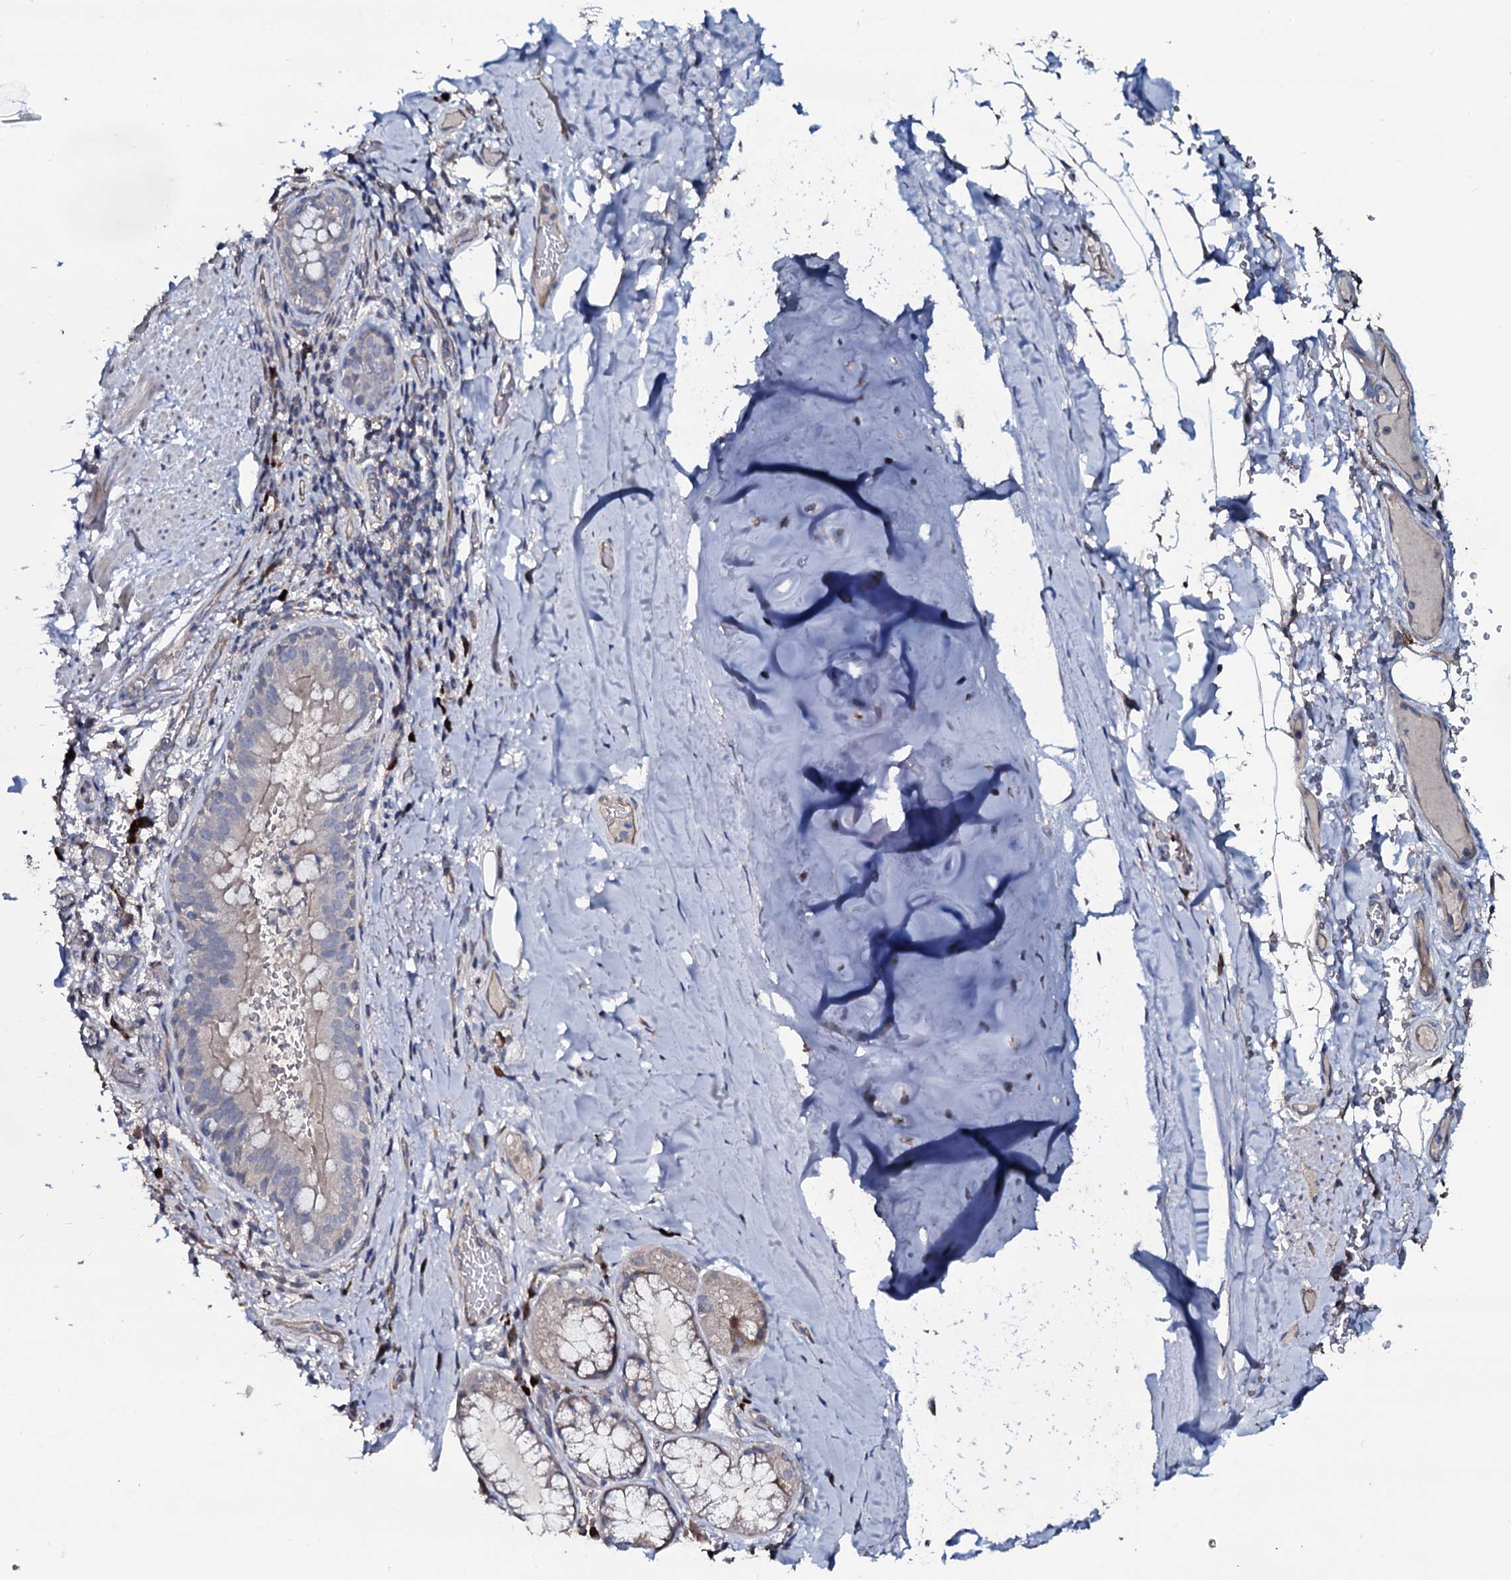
{"staining": {"intensity": "negative", "quantity": "none", "location": "none"}, "tissue": "adipose tissue", "cell_type": "Adipocytes", "image_type": "normal", "snomed": [{"axis": "morphology", "description": "Normal tissue, NOS"}, {"axis": "topography", "description": "Lymph node"}, {"axis": "topography", "description": "Cartilage tissue"}, {"axis": "topography", "description": "Bronchus"}], "caption": "An IHC micrograph of unremarkable adipose tissue is shown. There is no staining in adipocytes of adipose tissue. The staining is performed using DAB (3,3'-diaminobenzidine) brown chromogen with nuclei counter-stained in using hematoxylin.", "gene": "IL12B", "patient": {"sex": "male", "age": 63}}